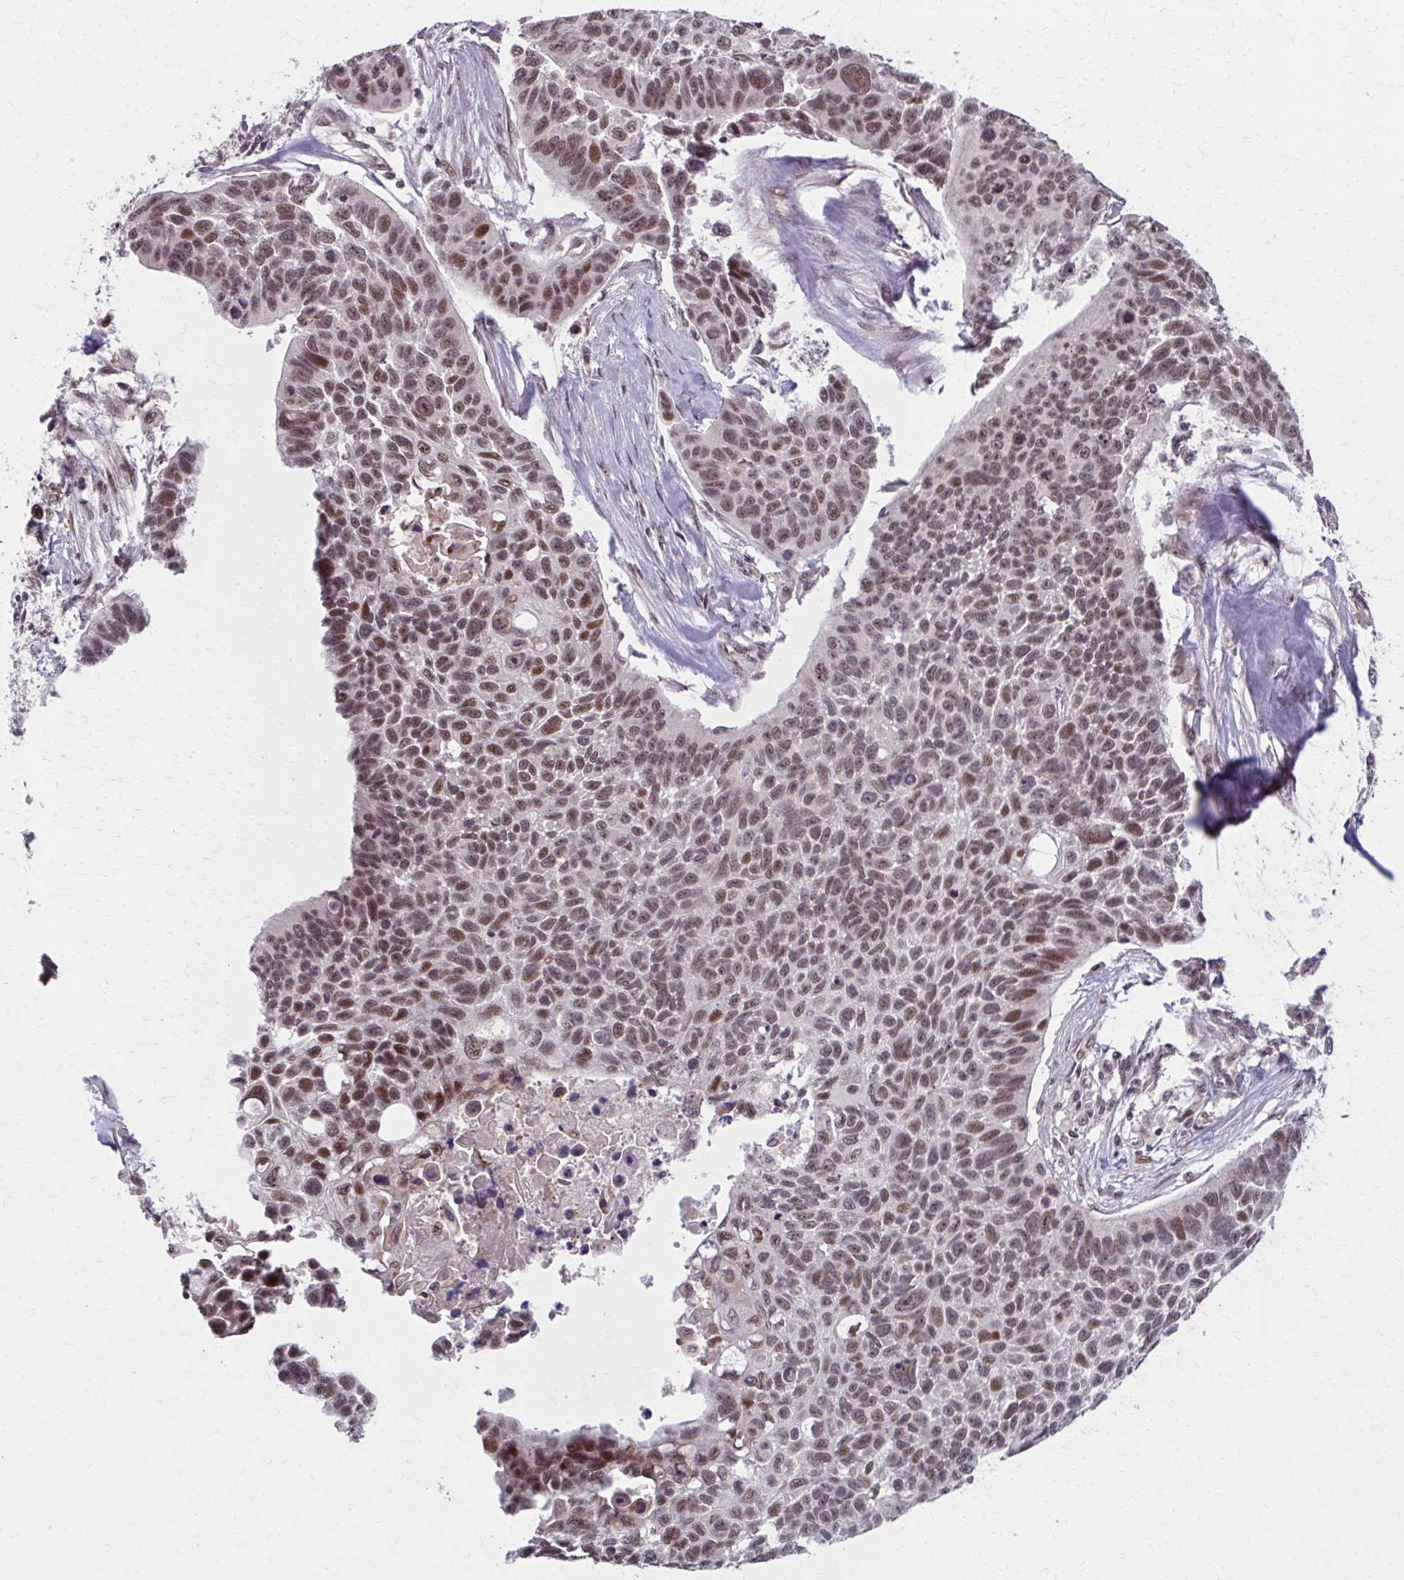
{"staining": {"intensity": "moderate", "quantity": ">75%", "location": "nuclear"}, "tissue": "lung cancer", "cell_type": "Tumor cells", "image_type": "cancer", "snomed": [{"axis": "morphology", "description": "Squamous cell carcinoma, NOS"}, {"axis": "topography", "description": "Lung"}], "caption": "Protein expression by immunohistochemistry (IHC) demonstrates moderate nuclear positivity in about >75% of tumor cells in lung squamous cell carcinoma.", "gene": "SETBP1", "patient": {"sex": "male", "age": 62}}